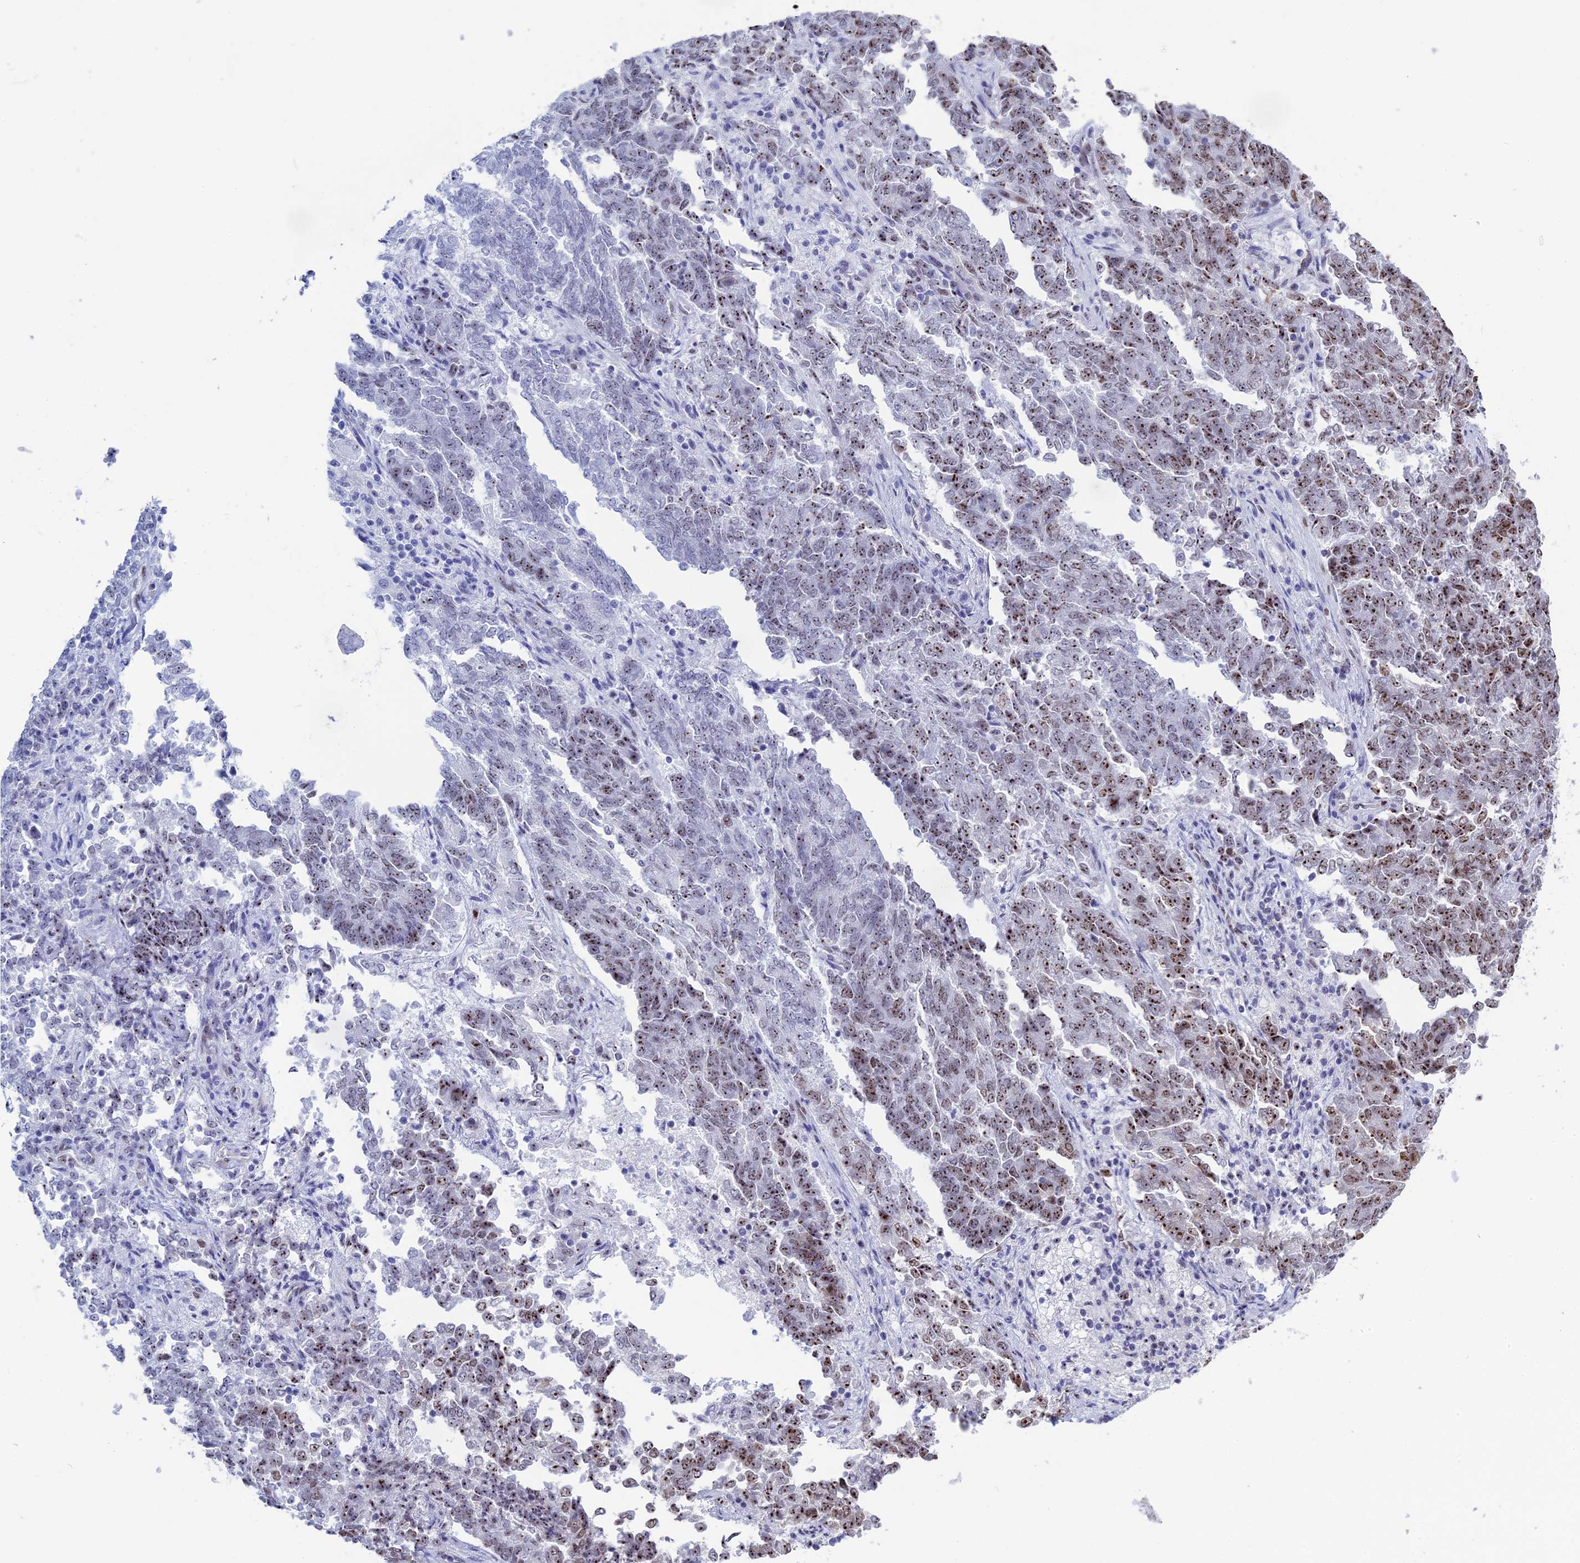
{"staining": {"intensity": "strong", "quantity": "25%-75%", "location": "nuclear"}, "tissue": "endometrial cancer", "cell_type": "Tumor cells", "image_type": "cancer", "snomed": [{"axis": "morphology", "description": "Adenocarcinoma, NOS"}, {"axis": "topography", "description": "Endometrium"}], "caption": "Human endometrial adenocarcinoma stained with a protein marker exhibits strong staining in tumor cells.", "gene": "CCDC86", "patient": {"sex": "female", "age": 80}}